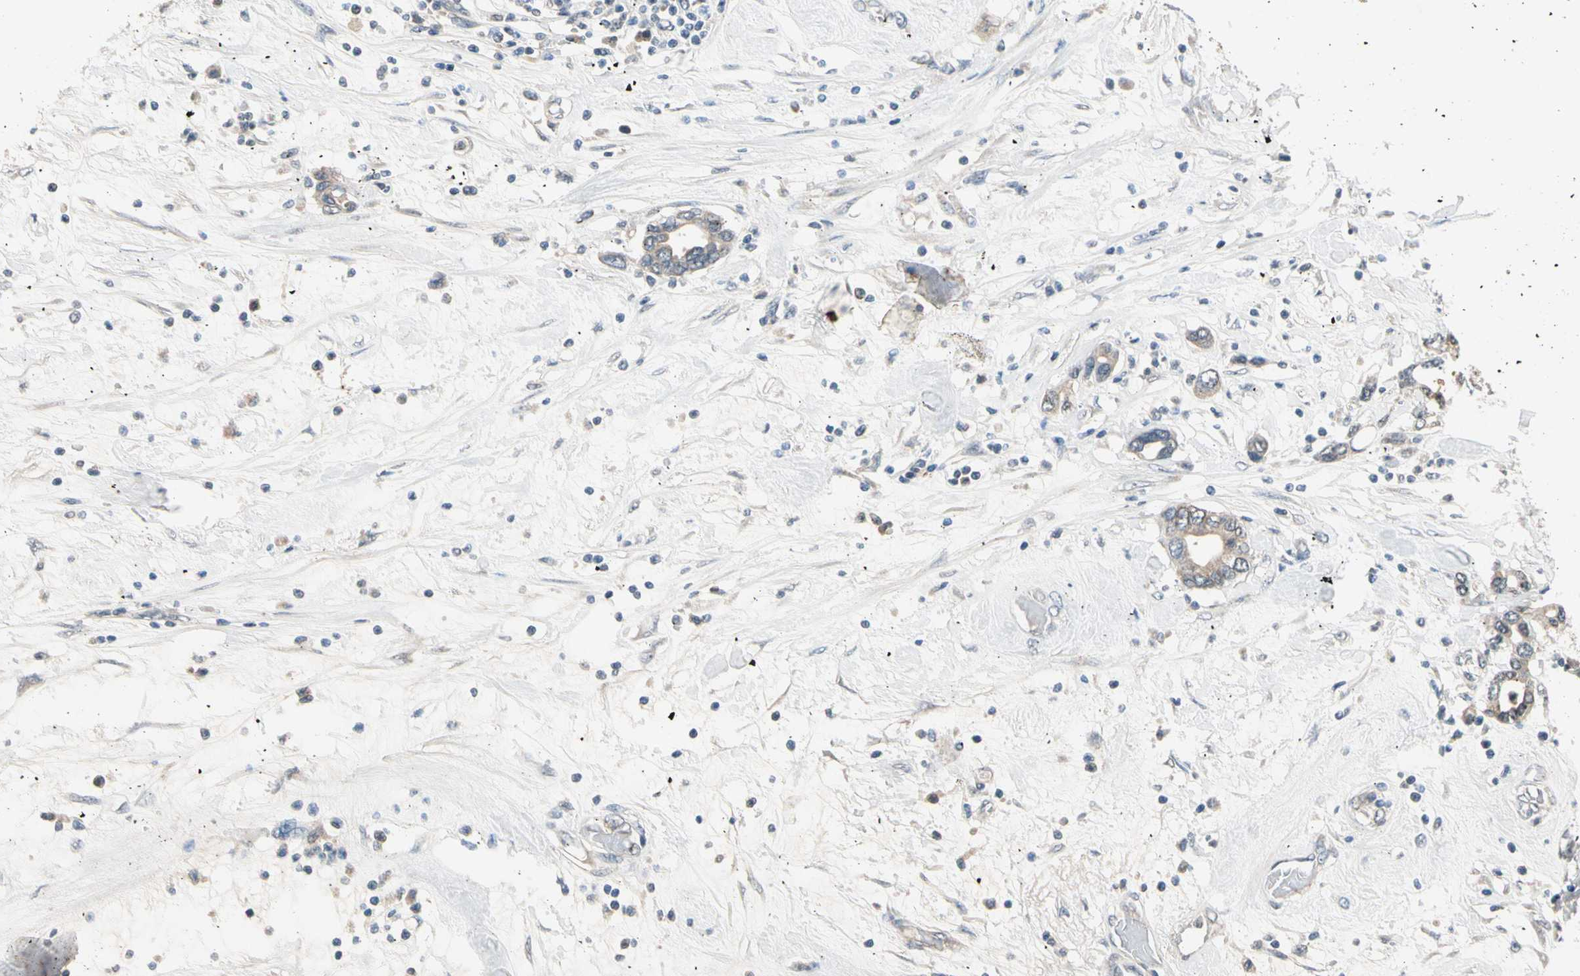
{"staining": {"intensity": "weak", "quantity": ">75%", "location": "cytoplasmic/membranous"}, "tissue": "pancreatic cancer", "cell_type": "Tumor cells", "image_type": "cancer", "snomed": [{"axis": "morphology", "description": "Adenocarcinoma, NOS"}, {"axis": "topography", "description": "Pancreas"}], "caption": "Pancreatic cancer tissue shows weak cytoplasmic/membranous staining in approximately >75% of tumor cells, visualized by immunohistochemistry.", "gene": "RIOX2", "patient": {"sex": "female", "age": 57}}